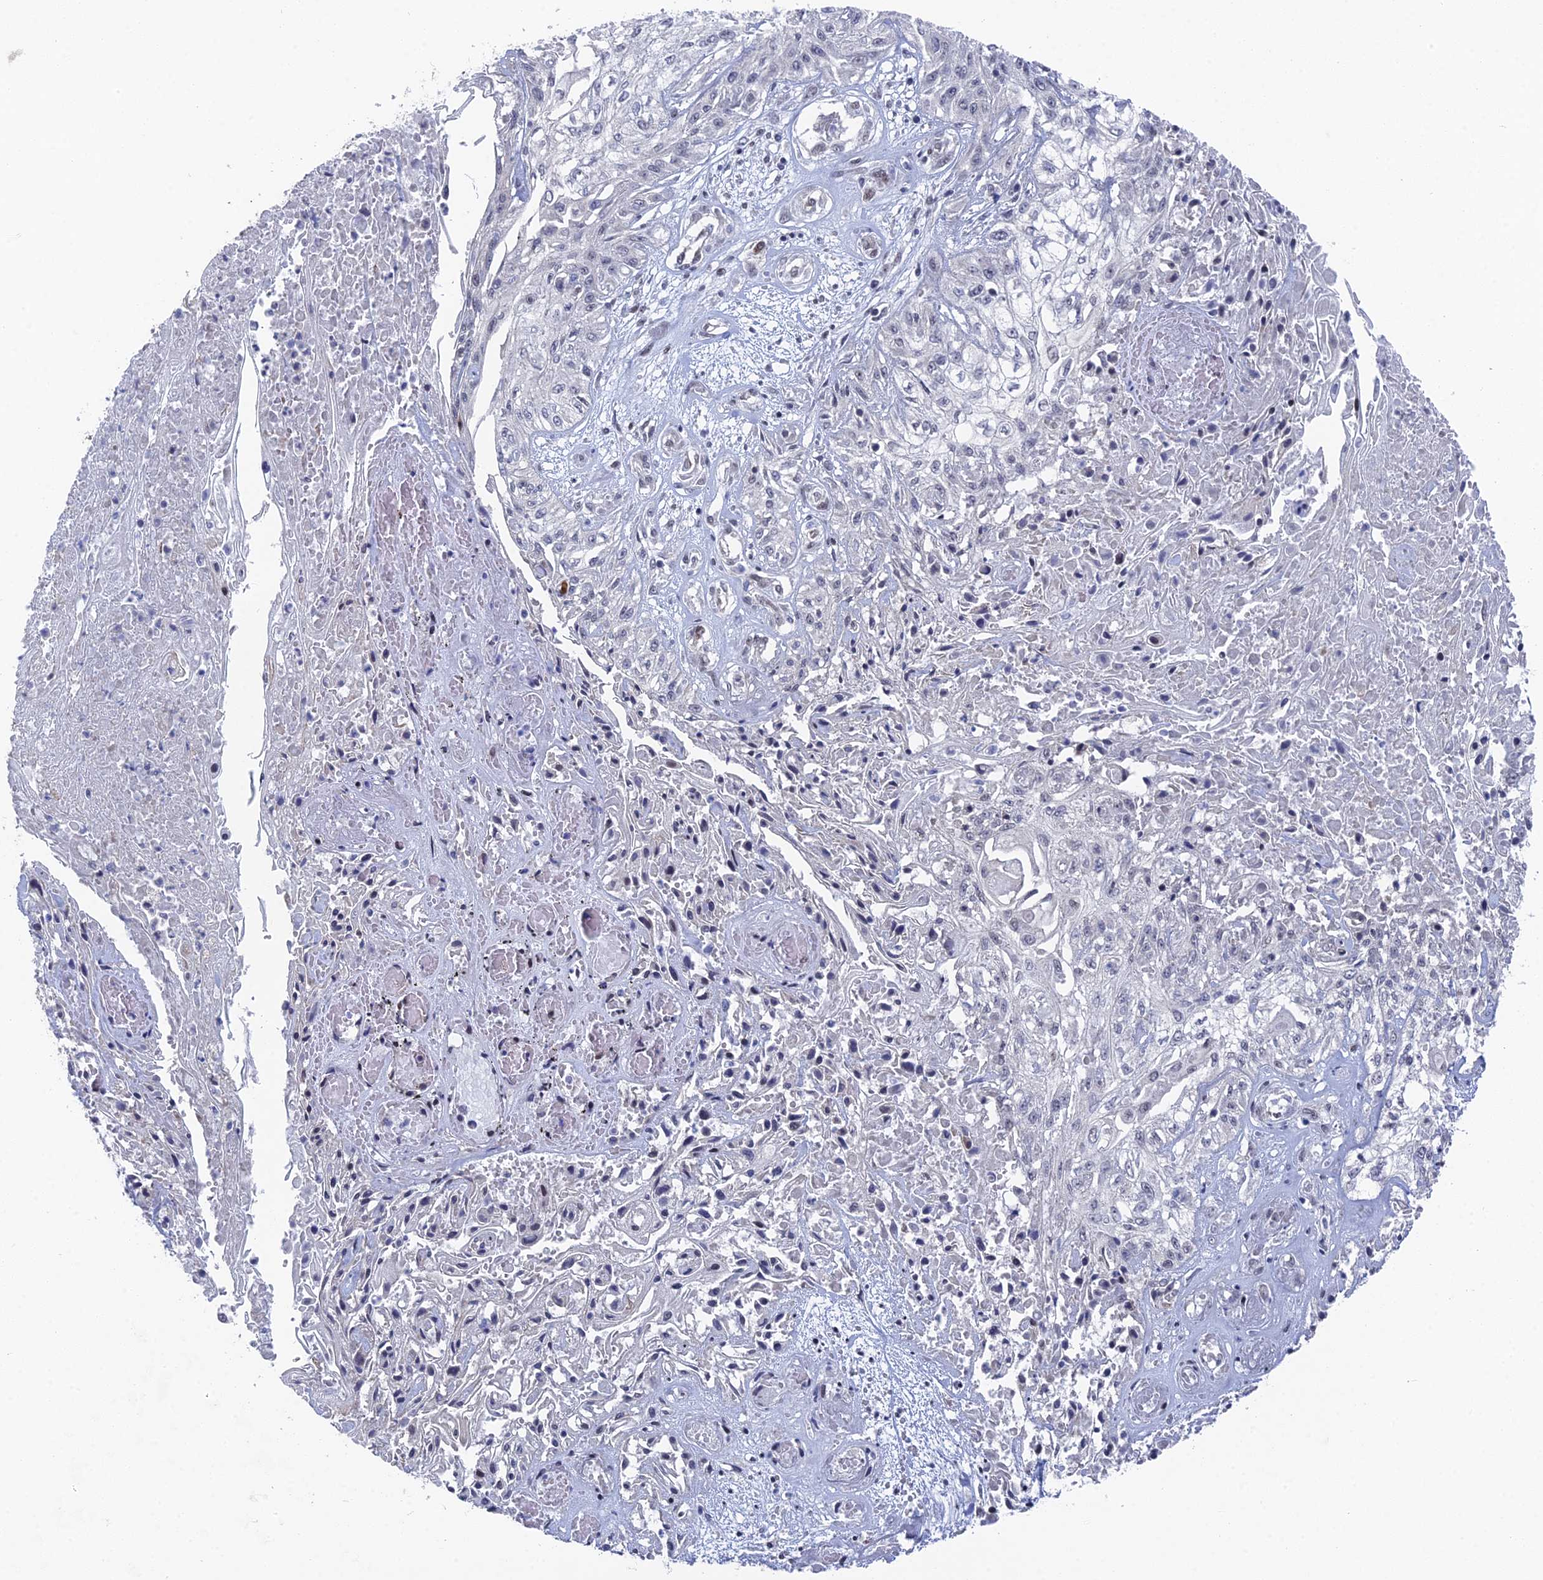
{"staining": {"intensity": "negative", "quantity": "none", "location": "none"}, "tissue": "skin cancer", "cell_type": "Tumor cells", "image_type": "cancer", "snomed": [{"axis": "morphology", "description": "Squamous cell carcinoma, NOS"}, {"axis": "morphology", "description": "Squamous cell carcinoma, metastatic, NOS"}, {"axis": "topography", "description": "Skin"}, {"axis": "topography", "description": "Lymph node"}], "caption": "Immunohistochemistry (IHC) of human skin cancer (metastatic squamous cell carcinoma) demonstrates no staining in tumor cells.", "gene": "FHIP2A", "patient": {"sex": "male", "age": 75}}